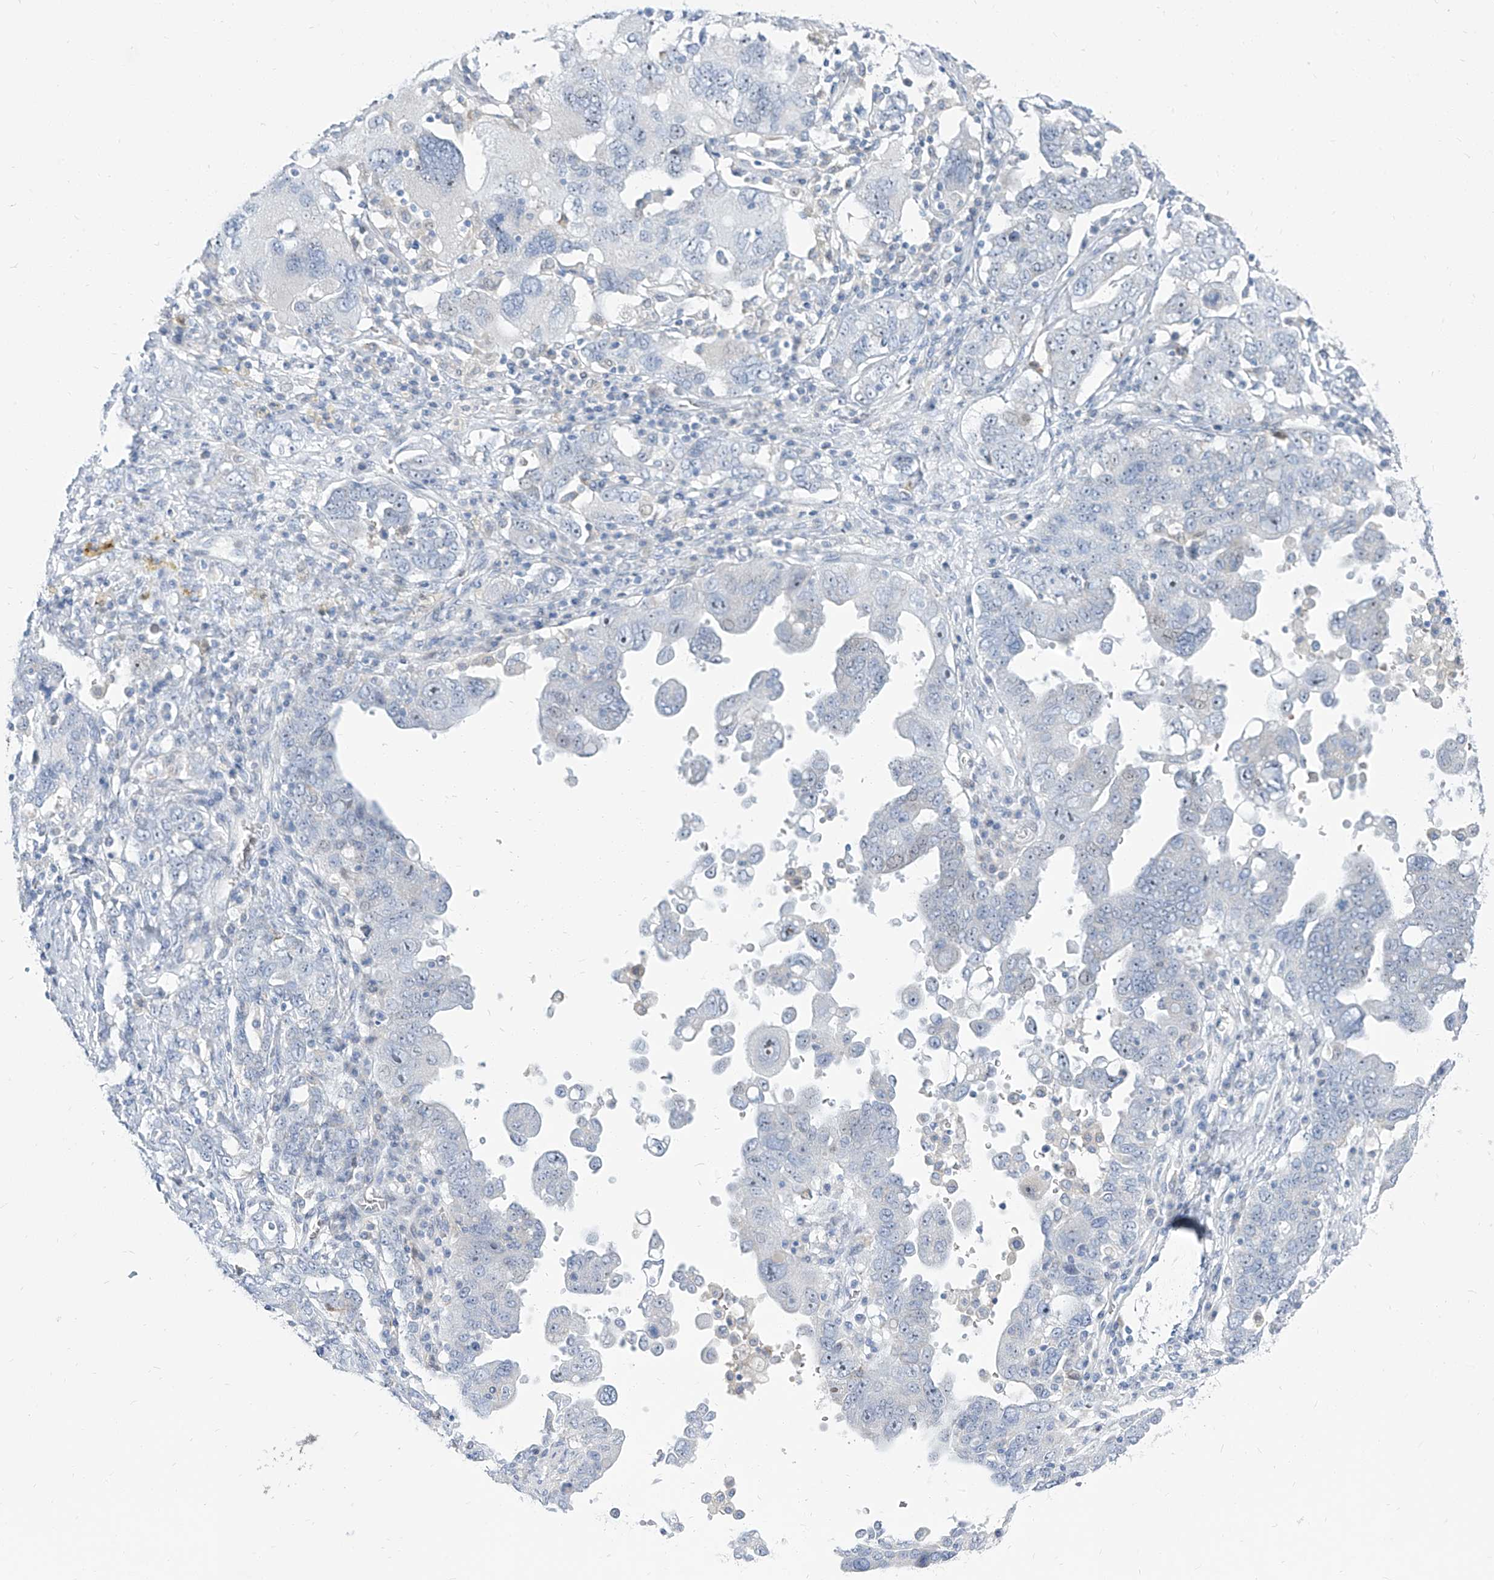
{"staining": {"intensity": "negative", "quantity": "none", "location": "none"}, "tissue": "ovarian cancer", "cell_type": "Tumor cells", "image_type": "cancer", "snomed": [{"axis": "morphology", "description": "Carcinoma, endometroid"}, {"axis": "topography", "description": "Ovary"}], "caption": "Tumor cells show no significant protein expression in ovarian endometroid carcinoma.", "gene": "TXLNB", "patient": {"sex": "female", "age": 62}}